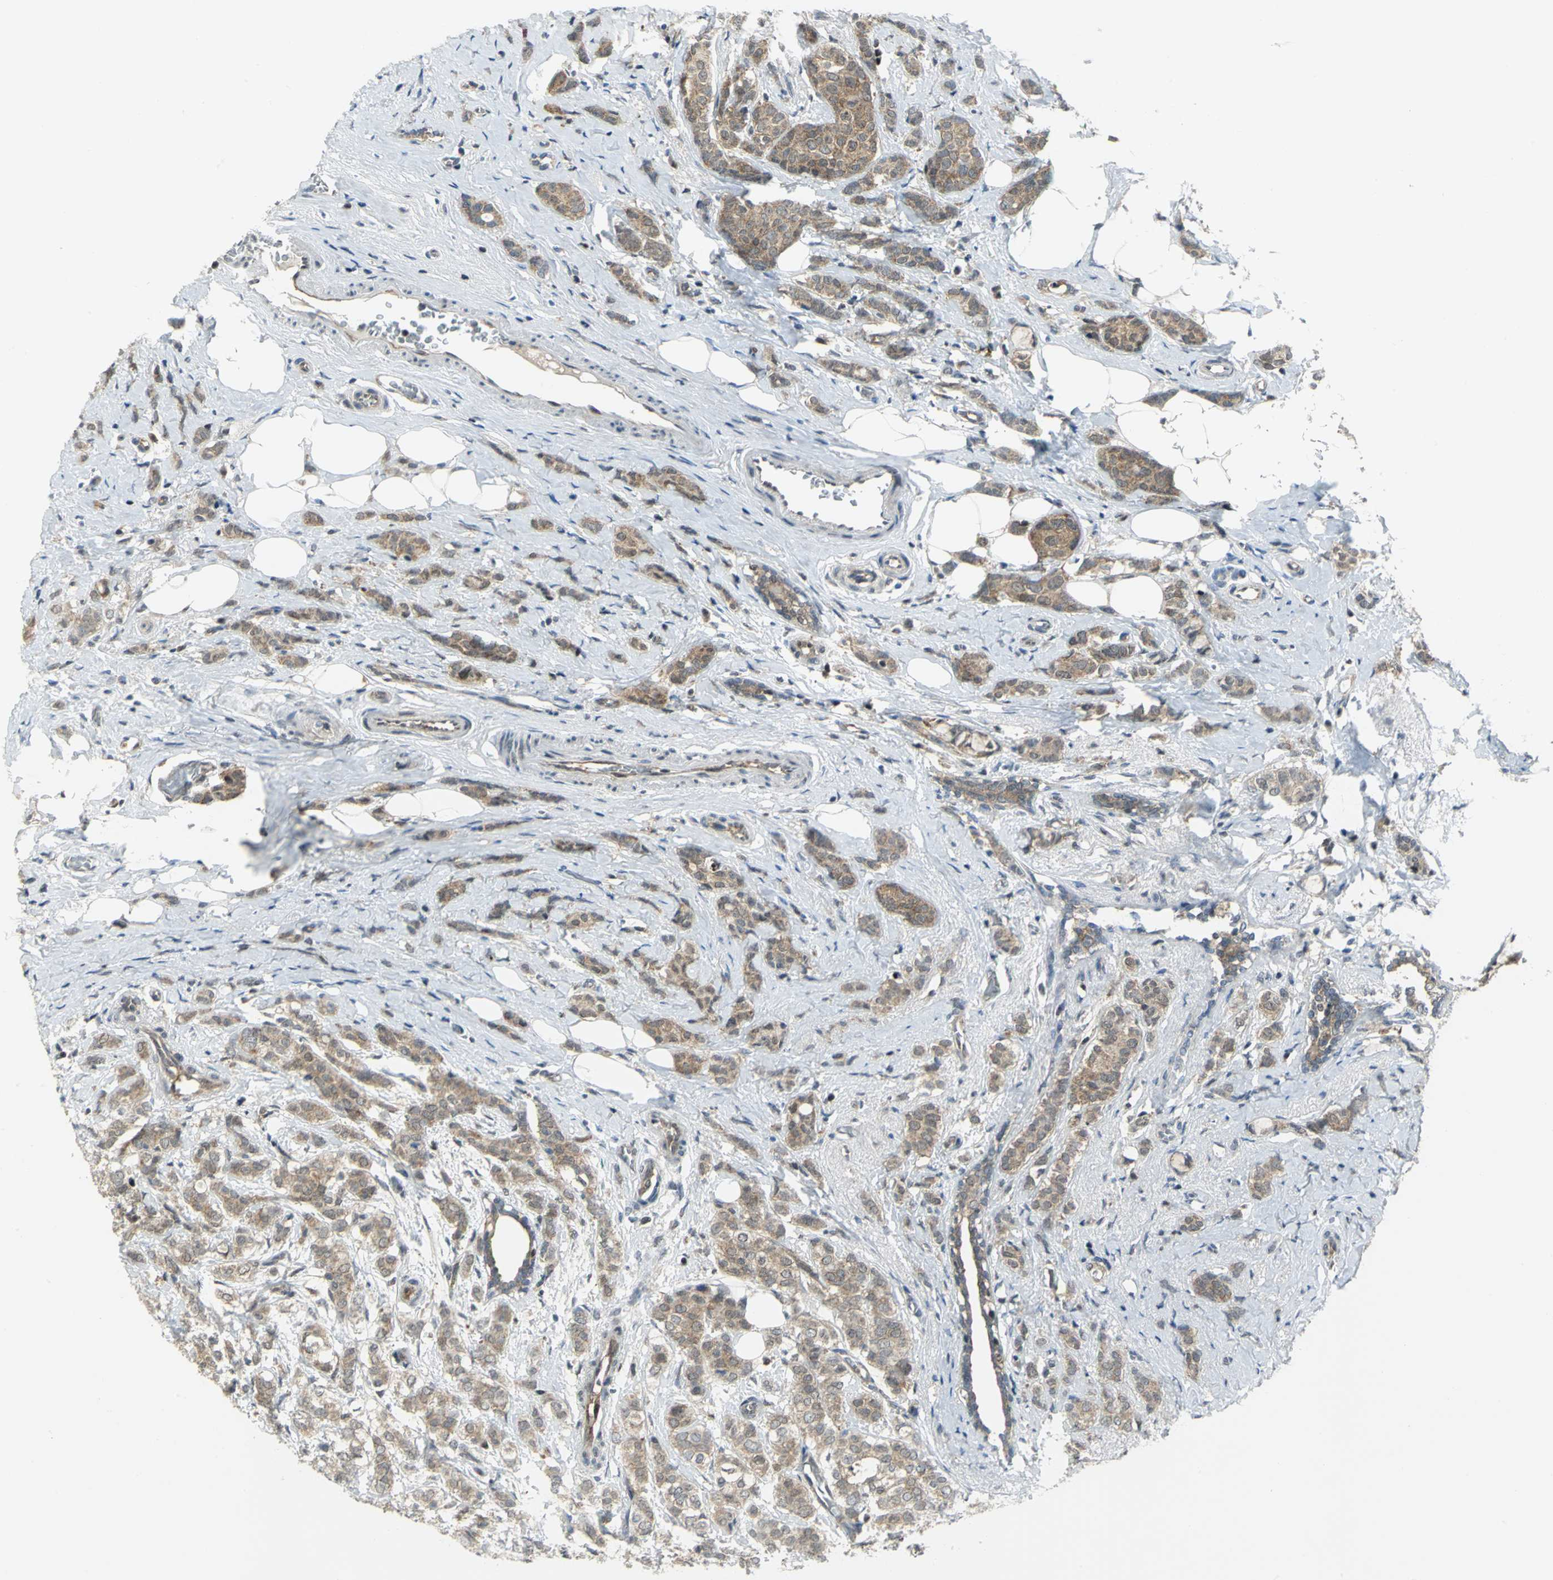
{"staining": {"intensity": "weak", "quantity": ">75%", "location": "cytoplasmic/membranous"}, "tissue": "breast cancer", "cell_type": "Tumor cells", "image_type": "cancer", "snomed": [{"axis": "morphology", "description": "Lobular carcinoma"}, {"axis": "topography", "description": "Breast"}], "caption": "A low amount of weak cytoplasmic/membranous expression is present in about >75% of tumor cells in breast lobular carcinoma tissue. The staining is performed using DAB (3,3'-diaminobenzidine) brown chromogen to label protein expression. The nuclei are counter-stained blue using hematoxylin.", "gene": "PSMA4", "patient": {"sex": "female", "age": 60}}